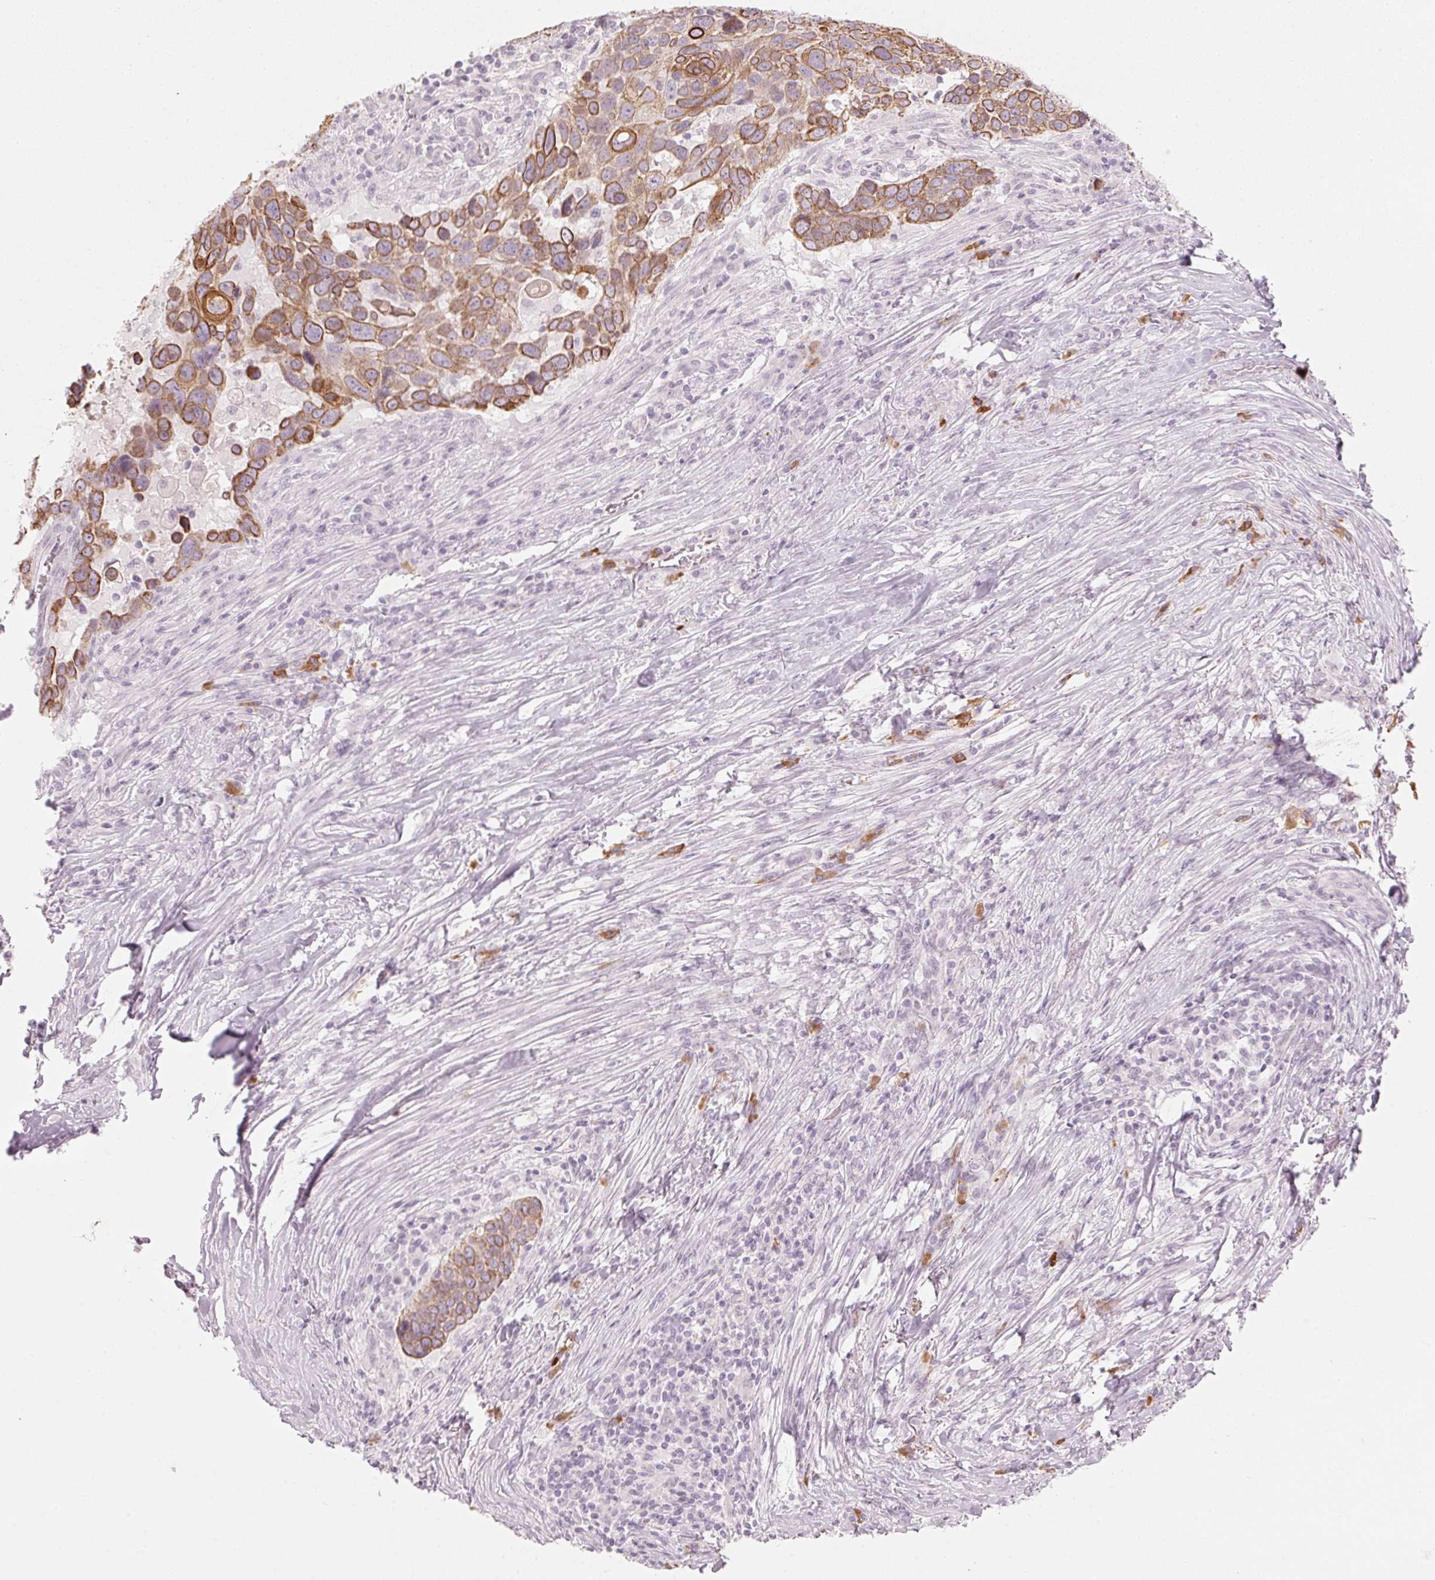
{"staining": {"intensity": "moderate", "quantity": ">75%", "location": "cytoplasmic/membranous"}, "tissue": "lung cancer", "cell_type": "Tumor cells", "image_type": "cancer", "snomed": [{"axis": "morphology", "description": "Squamous cell carcinoma, NOS"}, {"axis": "topography", "description": "Lung"}], "caption": "Tumor cells reveal moderate cytoplasmic/membranous positivity in about >75% of cells in lung squamous cell carcinoma.", "gene": "SCTR", "patient": {"sex": "male", "age": 68}}